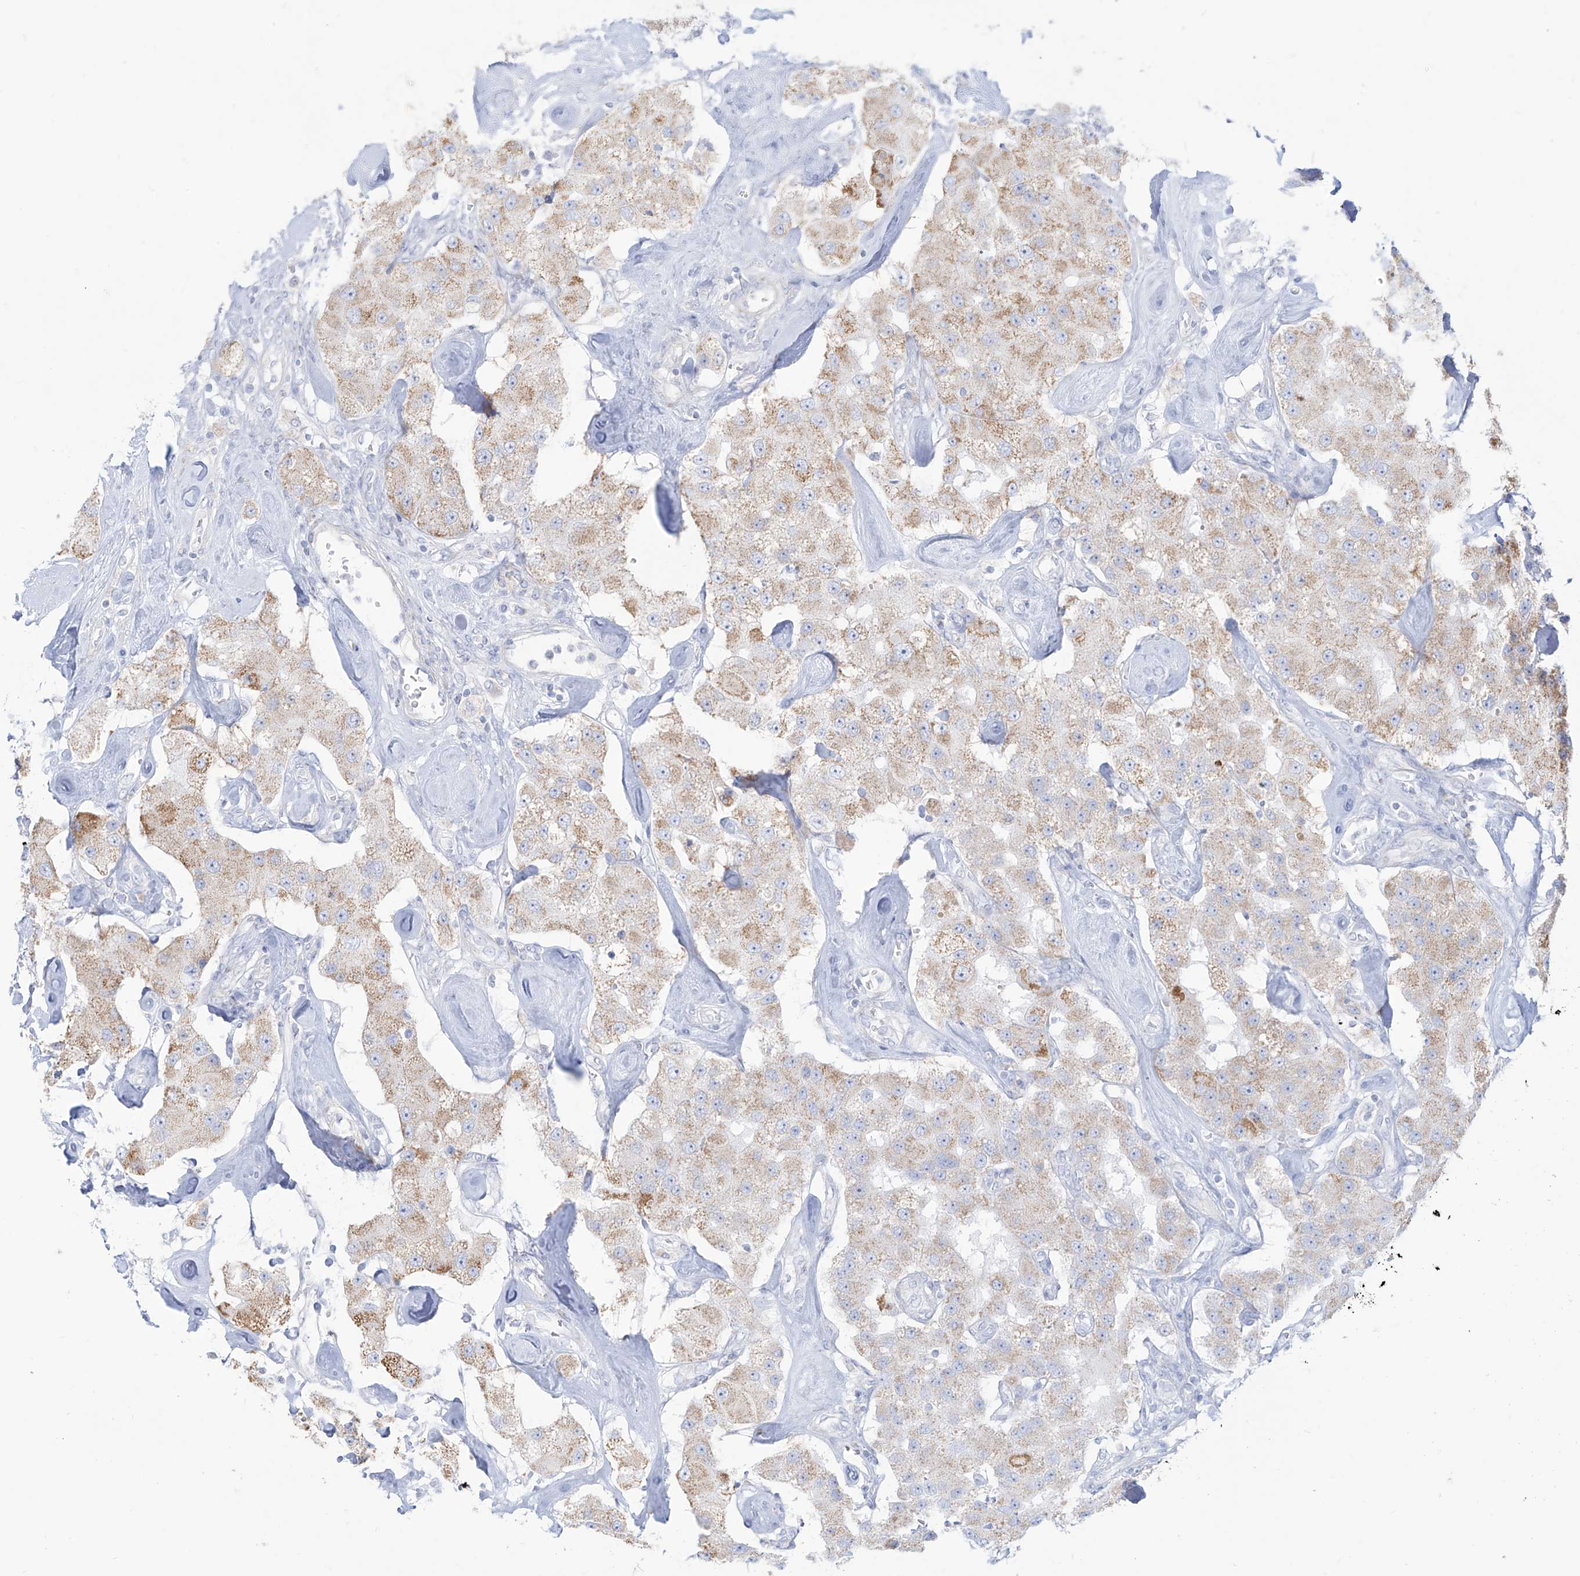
{"staining": {"intensity": "weak", "quantity": ">75%", "location": "cytoplasmic/membranous"}, "tissue": "carcinoid", "cell_type": "Tumor cells", "image_type": "cancer", "snomed": [{"axis": "morphology", "description": "Carcinoid, malignant, NOS"}, {"axis": "topography", "description": "Pancreas"}], "caption": "DAB (3,3'-diaminobenzidine) immunohistochemical staining of carcinoid (malignant) shows weak cytoplasmic/membranous protein expression in about >75% of tumor cells.", "gene": "SLC26A3", "patient": {"sex": "male", "age": 41}}